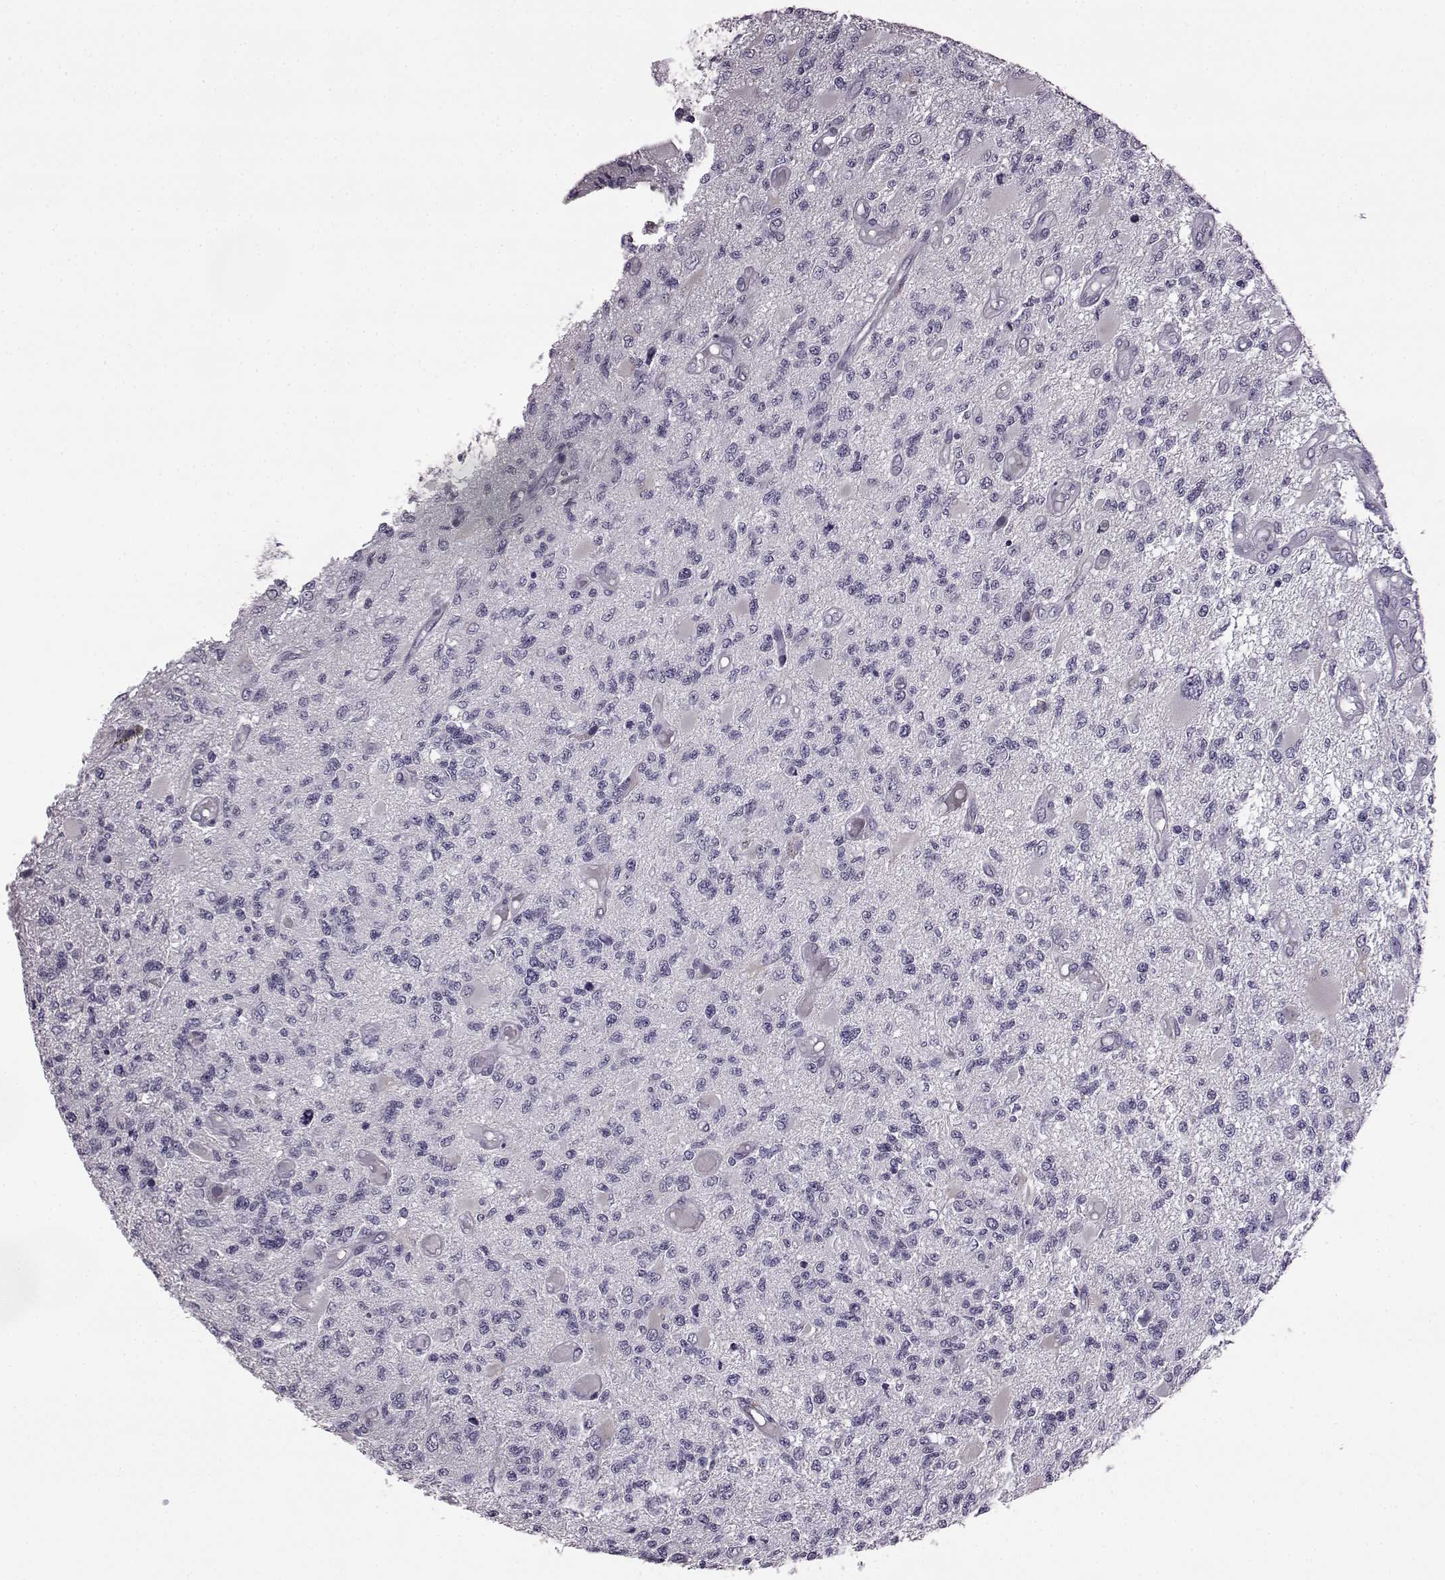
{"staining": {"intensity": "negative", "quantity": "none", "location": "none"}, "tissue": "glioma", "cell_type": "Tumor cells", "image_type": "cancer", "snomed": [{"axis": "morphology", "description": "Glioma, malignant, High grade"}, {"axis": "topography", "description": "Brain"}], "caption": "This histopathology image is of malignant glioma (high-grade) stained with immunohistochemistry to label a protein in brown with the nuclei are counter-stained blue. There is no positivity in tumor cells.", "gene": "ODAD4", "patient": {"sex": "female", "age": 63}}